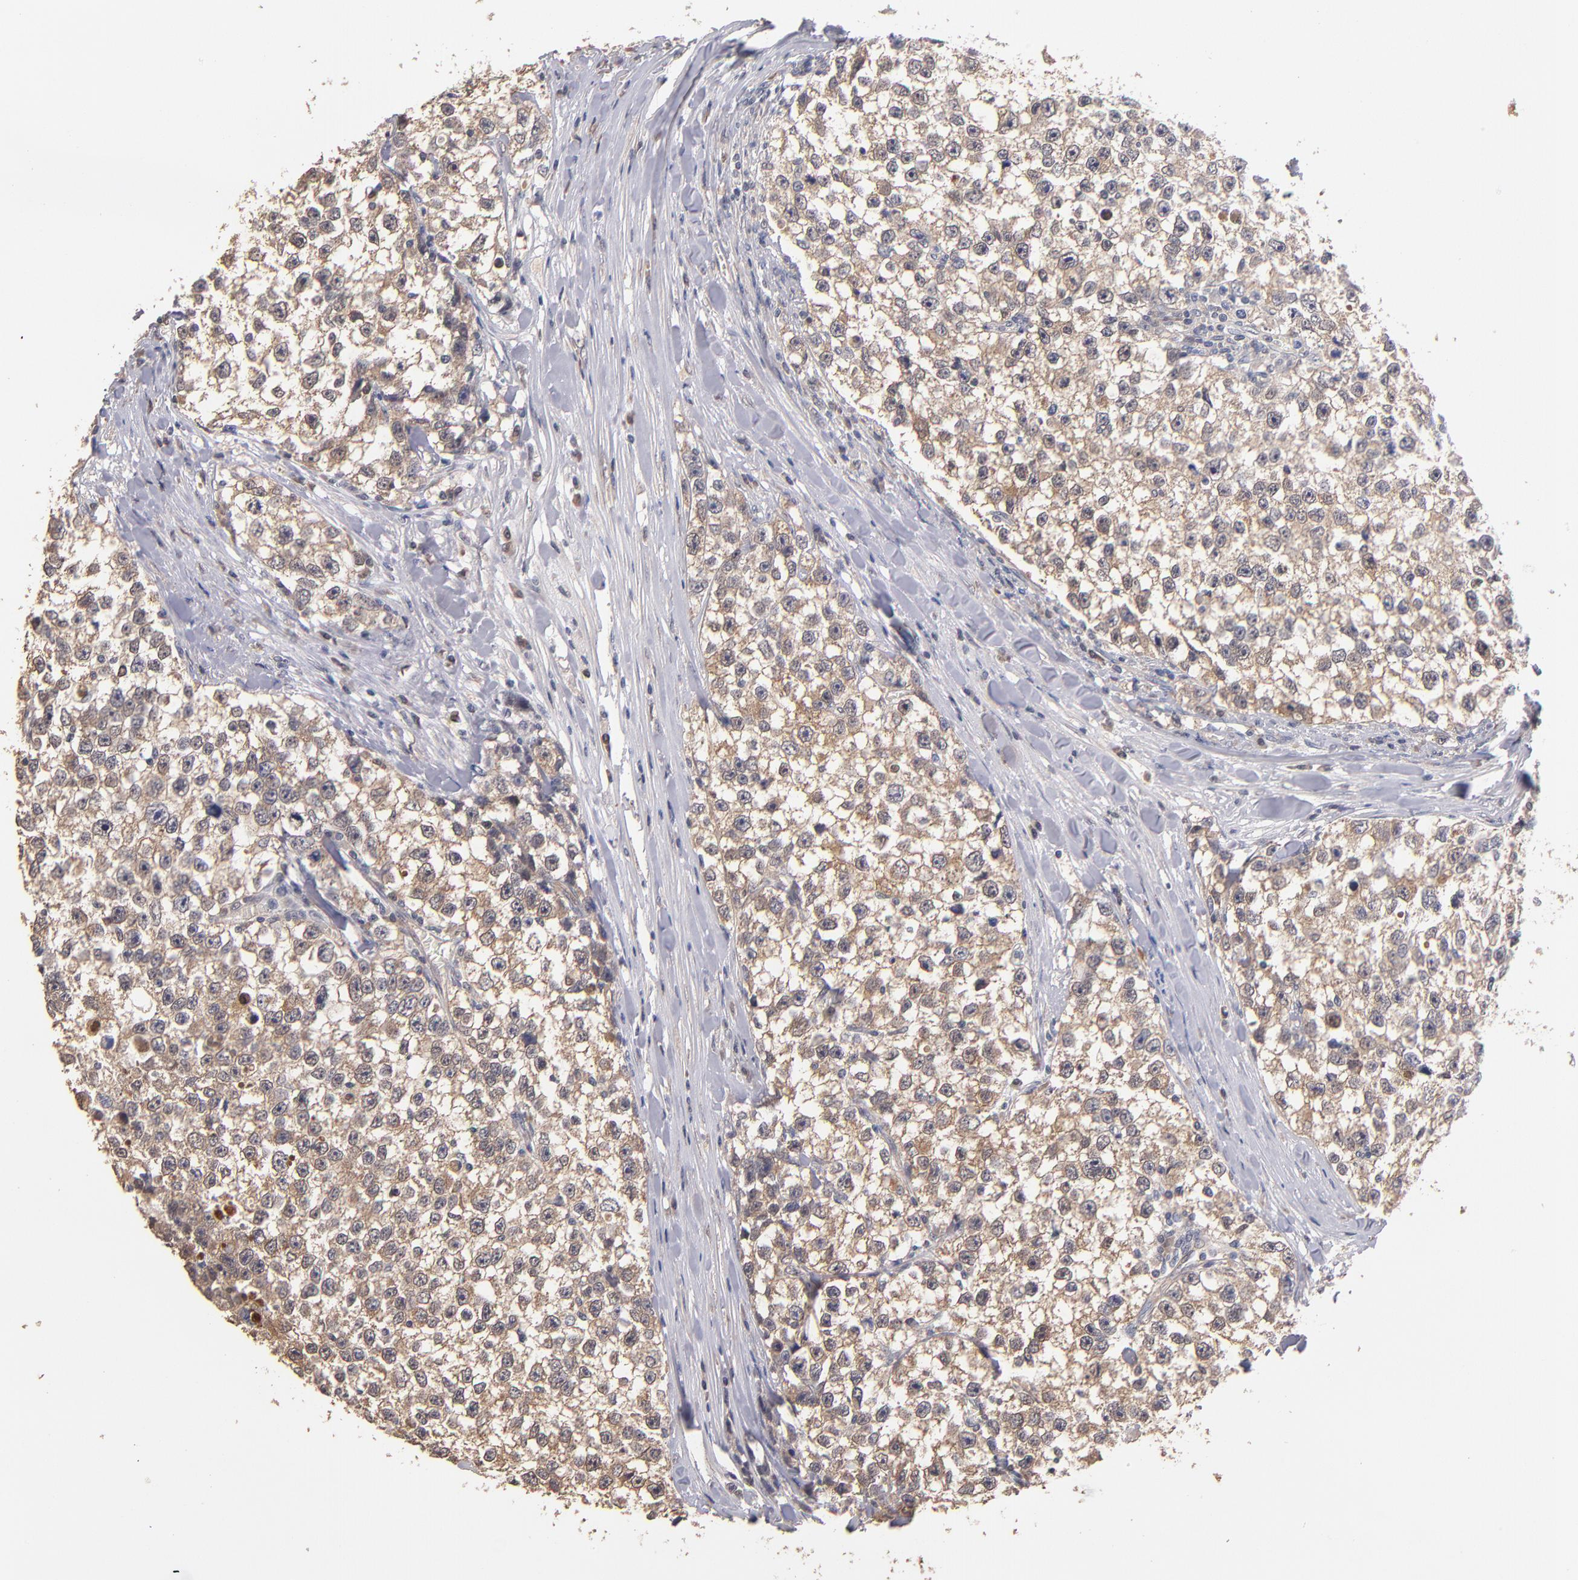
{"staining": {"intensity": "weak", "quantity": "25%-75%", "location": "cytoplasmic/membranous"}, "tissue": "testis cancer", "cell_type": "Tumor cells", "image_type": "cancer", "snomed": [{"axis": "morphology", "description": "Seminoma, NOS"}, {"axis": "morphology", "description": "Carcinoma, Embryonal, NOS"}, {"axis": "topography", "description": "Testis"}], "caption": "High-magnification brightfield microscopy of testis cancer (embryonal carcinoma) stained with DAB (3,3'-diaminobenzidine) (brown) and counterstained with hematoxylin (blue). tumor cells exhibit weak cytoplasmic/membranous positivity is present in approximately25%-75% of cells. (DAB IHC with brightfield microscopy, high magnification).", "gene": "PSMD10", "patient": {"sex": "male", "age": 30}}